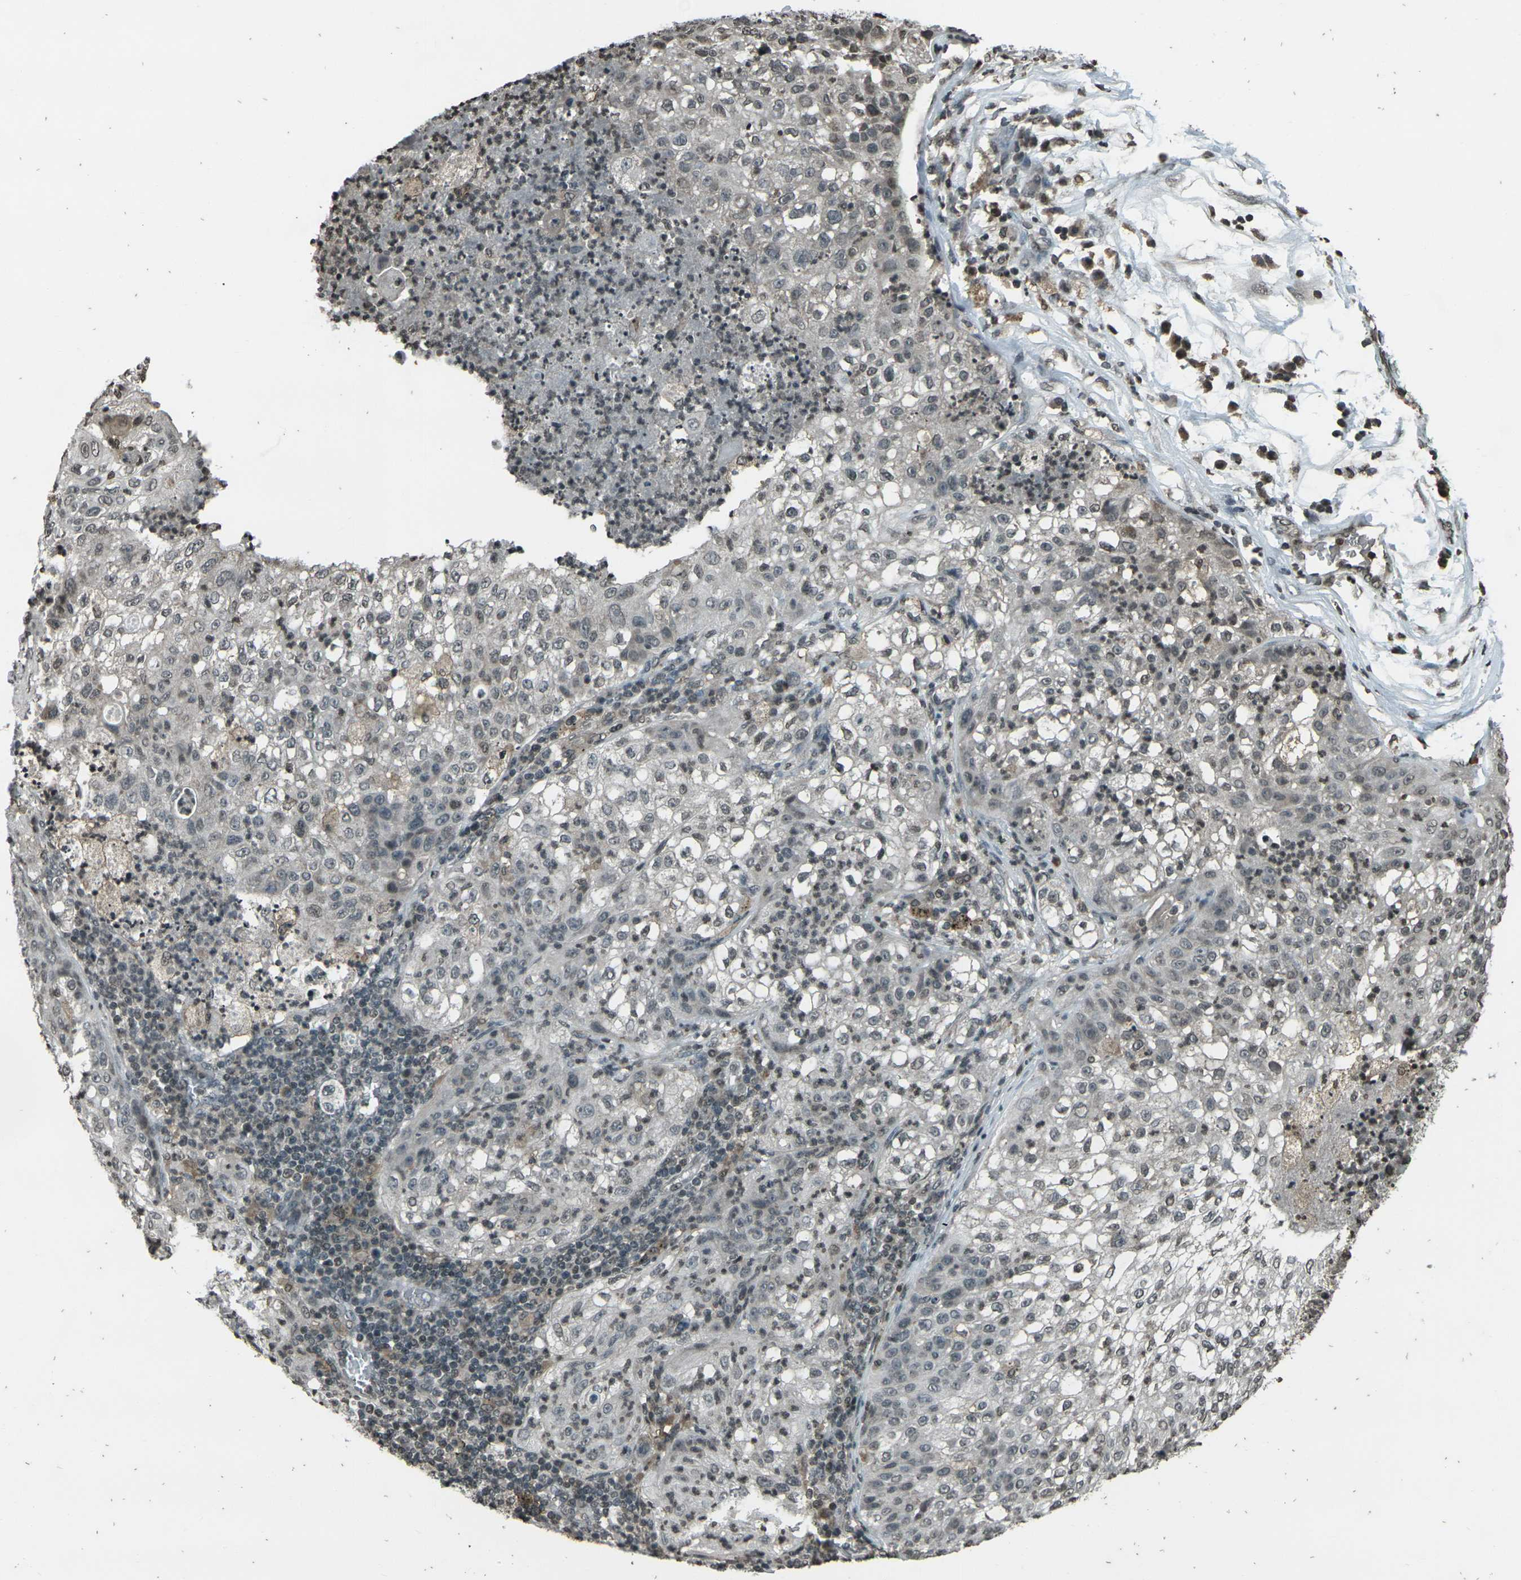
{"staining": {"intensity": "weak", "quantity": "<25%", "location": "nuclear"}, "tissue": "lung cancer", "cell_type": "Tumor cells", "image_type": "cancer", "snomed": [{"axis": "morphology", "description": "Inflammation, NOS"}, {"axis": "morphology", "description": "Squamous cell carcinoma, NOS"}, {"axis": "topography", "description": "Lymph node"}, {"axis": "topography", "description": "Soft tissue"}, {"axis": "topography", "description": "Lung"}], "caption": "Tumor cells show no significant staining in lung cancer. (Brightfield microscopy of DAB (3,3'-diaminobenzidine) IHC at high magnification).", "gene": "PRPF8", "patient": {"sex": "male", "age": 66}}